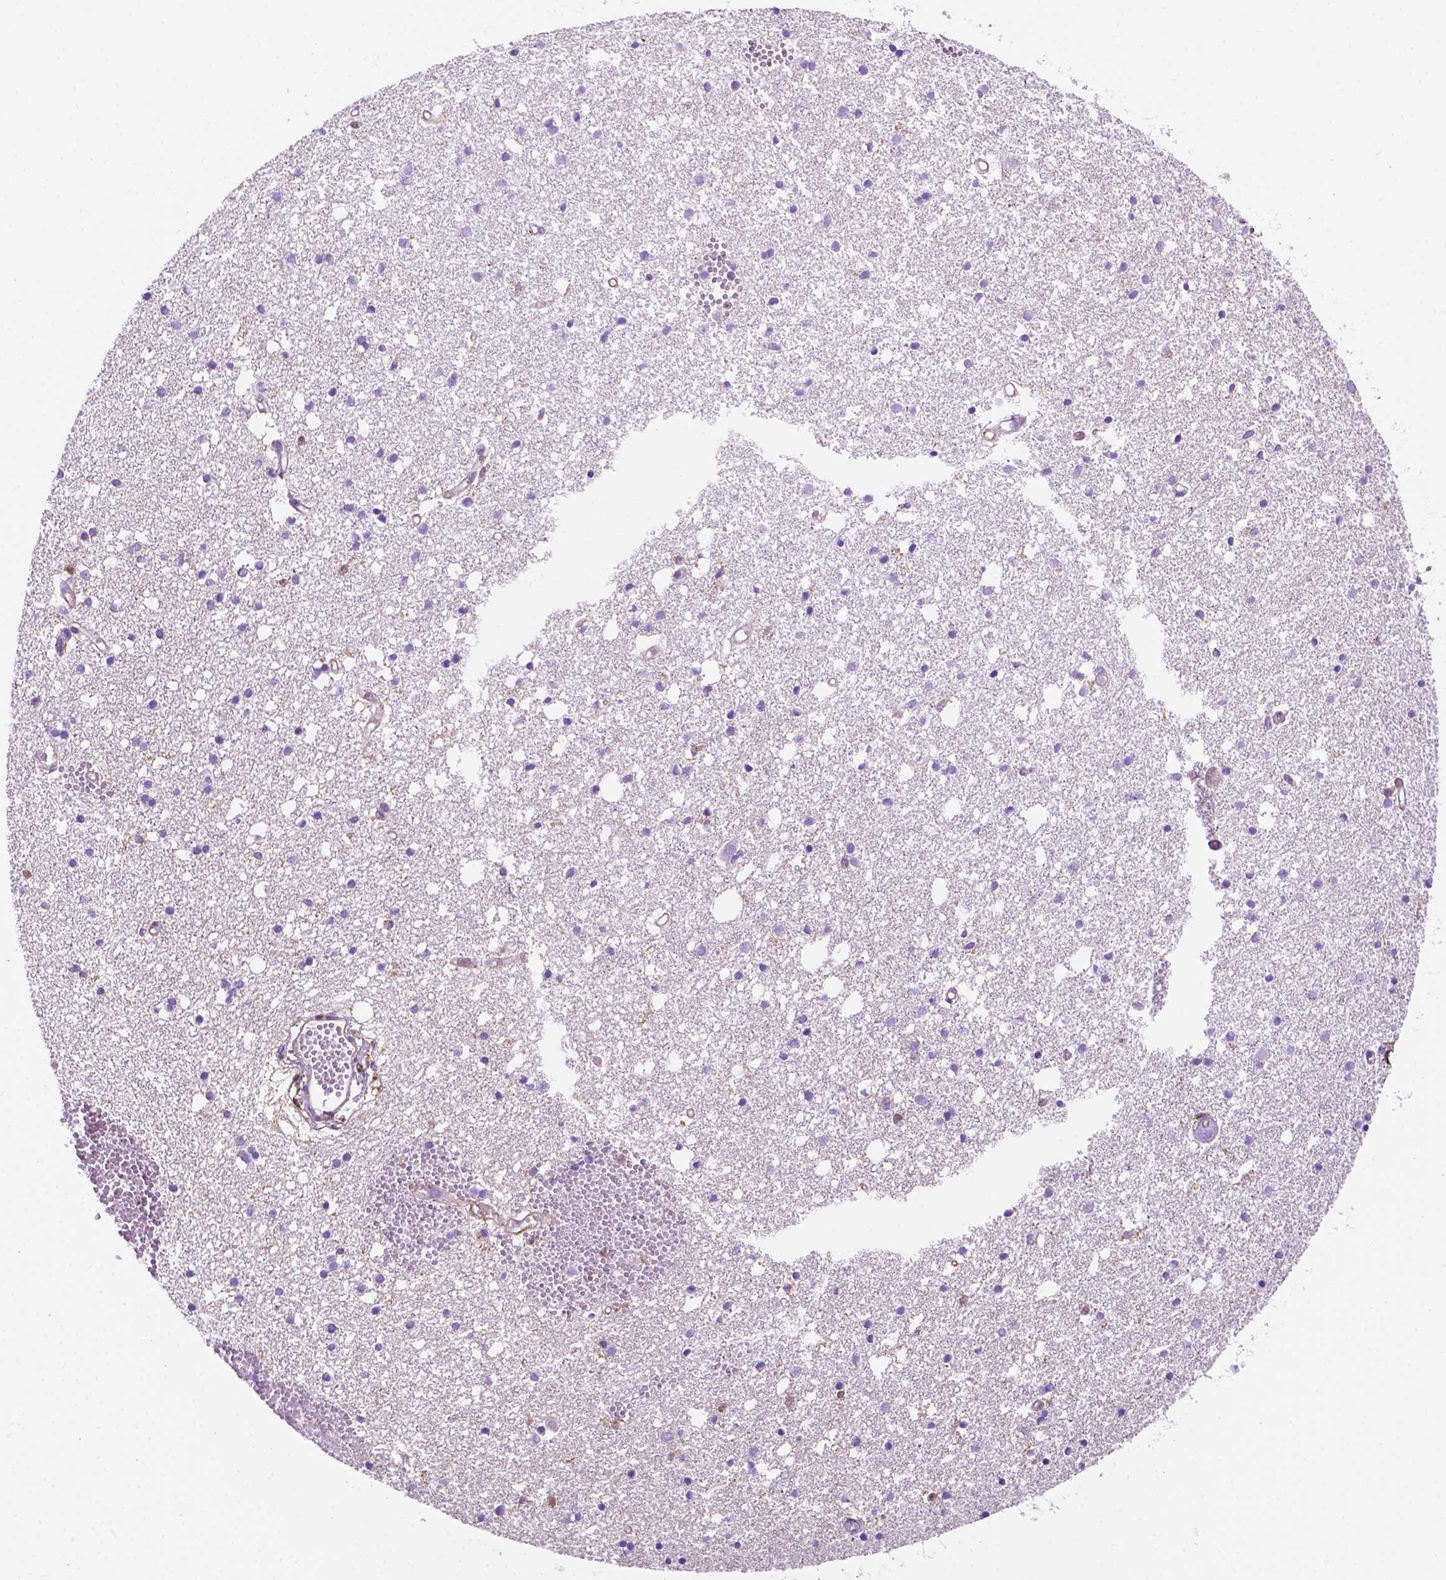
{"staining": {"intensity": "moderate", "quantity": "<25%", "location": "cytoplasmic/membranous"}, "tissue": "cerebral cortex", "cell_type": "Endothelial cells", "image_type": "normal", "snomed": [{"axis": "morphology", "description": "Normal tissue, NOS"}, {"axis": "morphology", "description": "Glioma, malignant, High grade"}, {"axis": "topography", "description": "Cerebral cortex"}], "caption": "DAB (3,3'-diaminobenzidine) immunohistochemical staining of normal cerebral cortex reveals moderate cytoplasmic/membranous protein positivity in about <25% of endothelial cells. (Brightfield microscopy of DAB IHC at high magnification).", "gene": "DCN", "patient": {"sex": "male", "age": 71}}